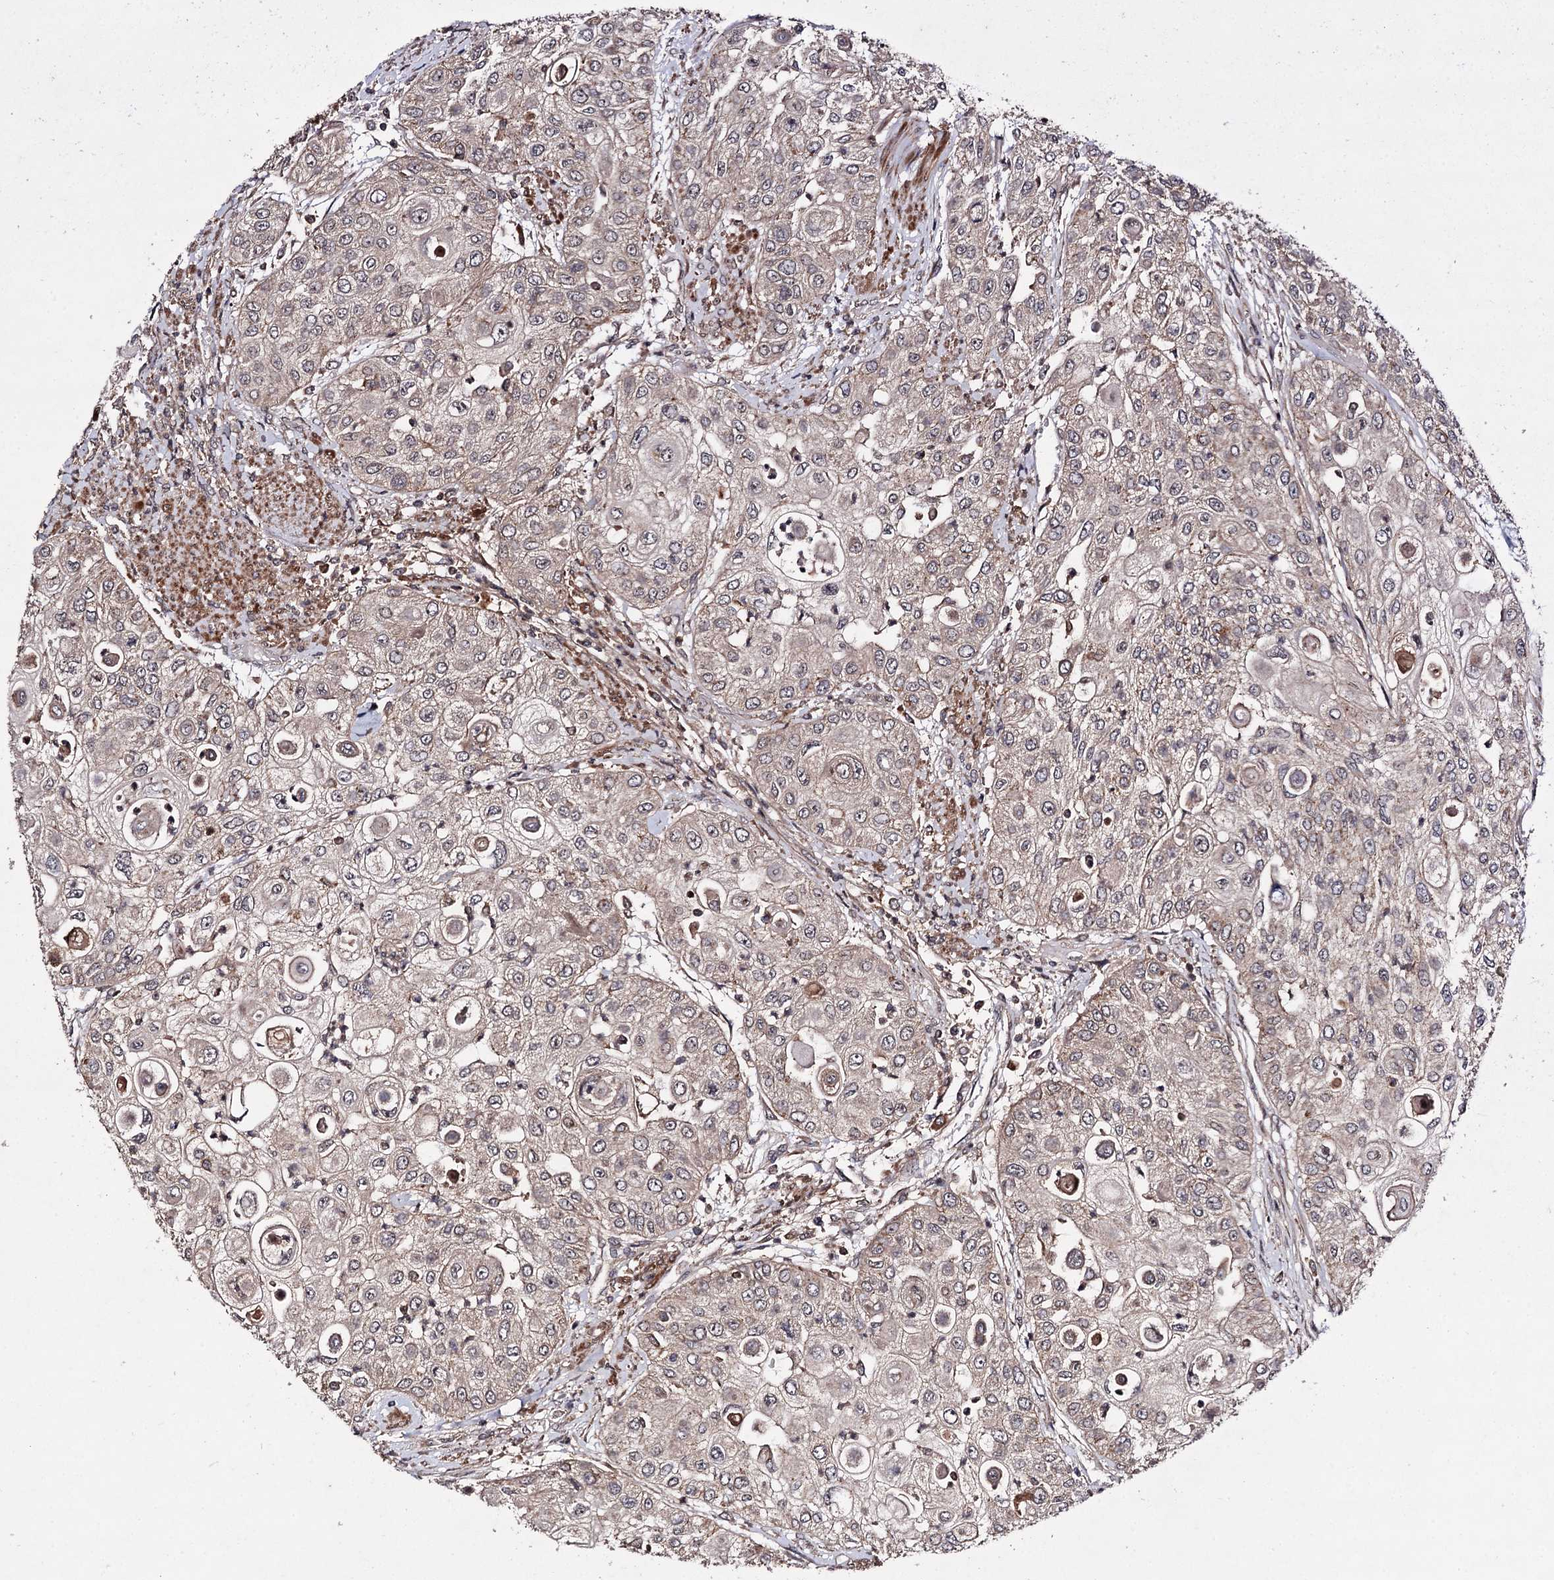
{"staining": {"intensity": "weak", "quantity": ">75%", "location": "cytoplasmic/membranous"}, "tissue": "urothelial cancer", "cell_type": "Tumor cells", "image_type": "cancer", "snomed": [{"axis": "morphology", "description": "Urothelial carcinoma, High grade"}, {"axis": "topography", "description": "Urinary bladder"}], "caption": "Protein staining of high-grade urothelial carcinoma tissue shows weak cytoplasmic/membranous positivity in about >75% of tumor cells.", "gene": "KXD1", "patient": {"sex": "female", "age": 79}}